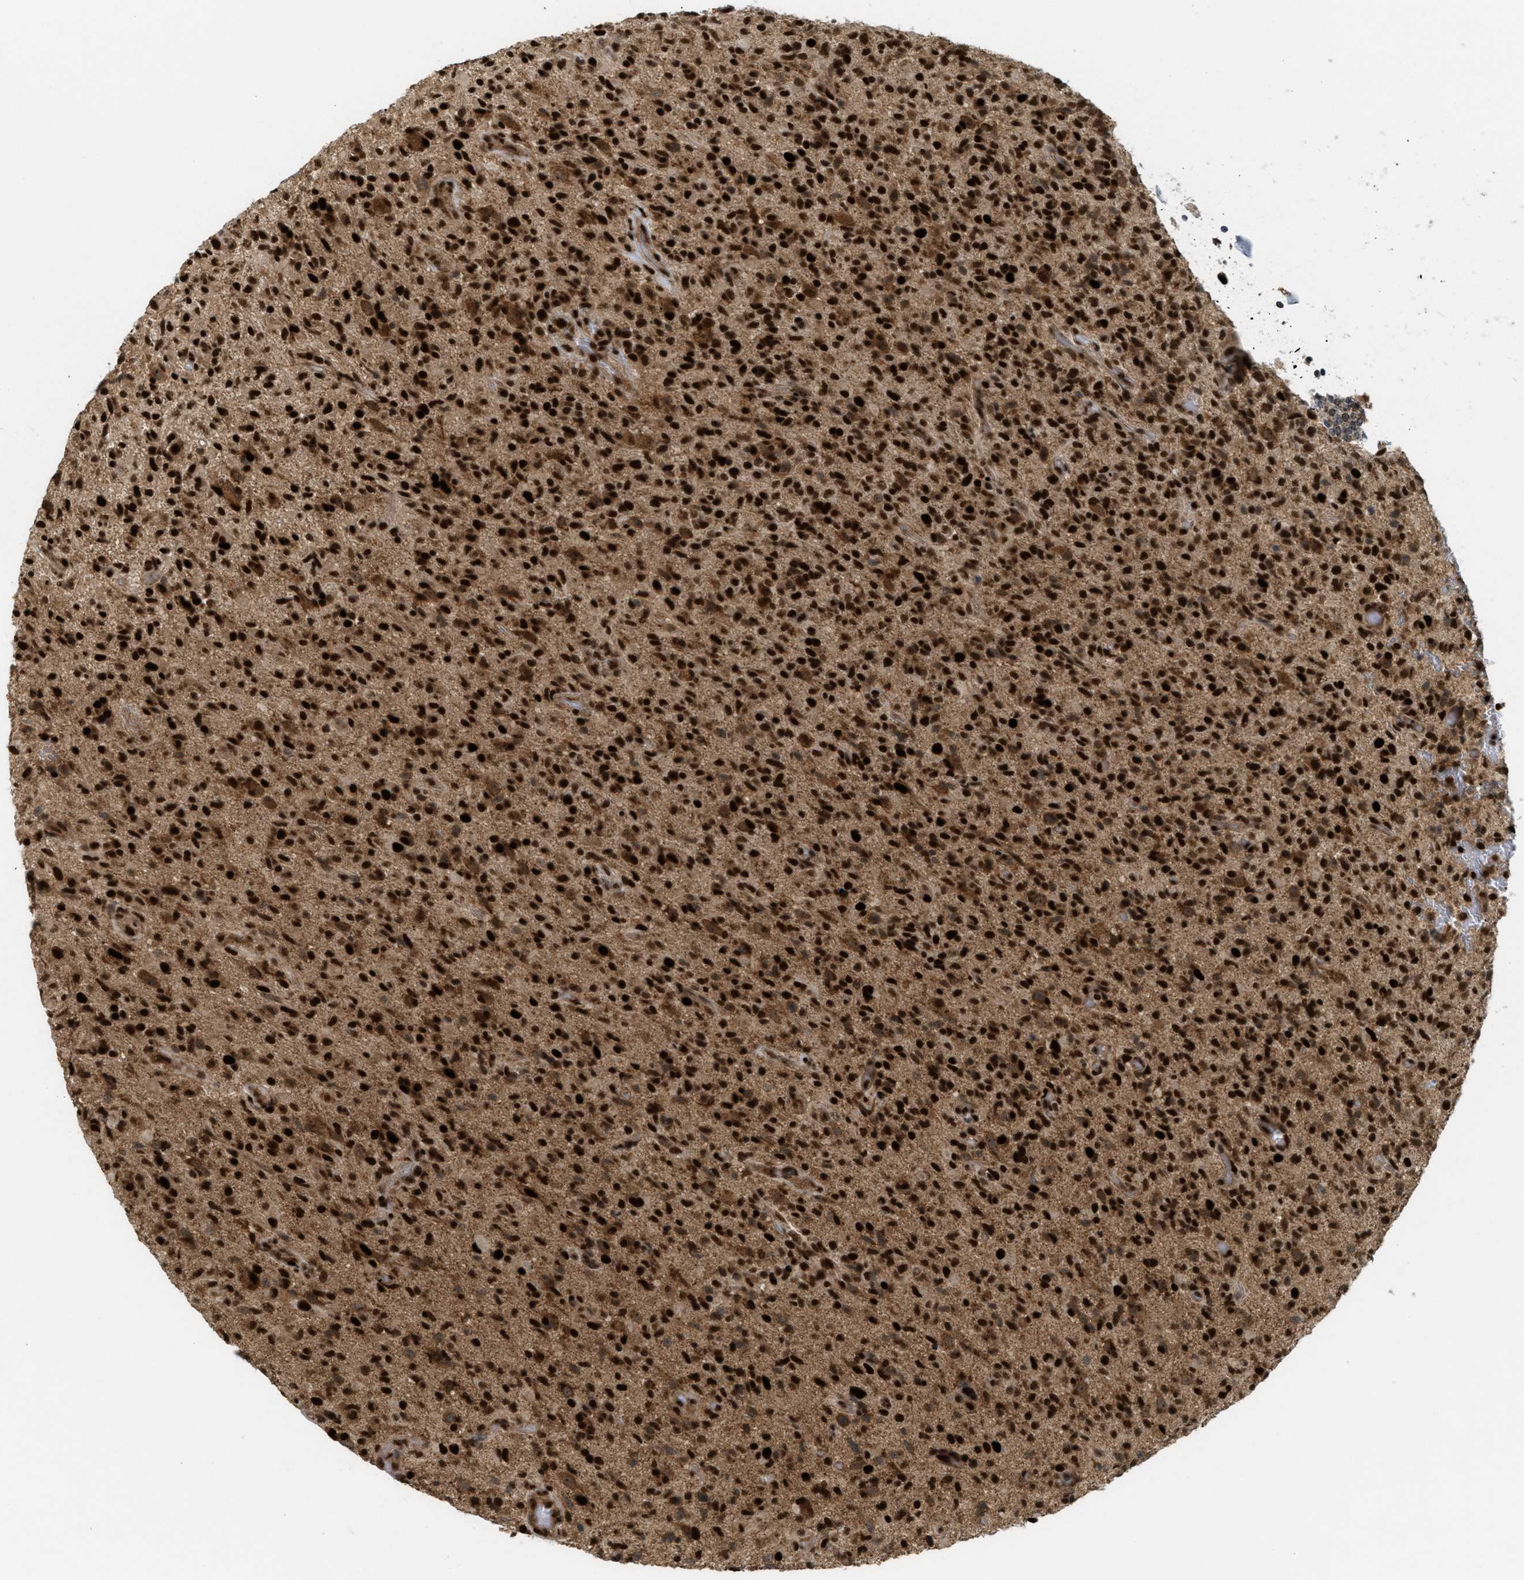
{"staining": {"intensity": "strong", "quantity": ">75%", "location": "cytoplasmic/membranous,nuclear"}, "tissue": "glioma", "cell_type": "Tumor cells", "image_type": "cancer", "snomed": [{"axis": "morphology", "description": "Glioma, malignant, High grade"}, {"axis": "topography", "description": "Brain"}], "caption": "The micrograph demonstrates staining of malignant glioma (high-grade), revealing strong cytoplasmic/membranous and nuclear protein positivity (brown color) within tumor cells.", "gene": "TLK1", "patient": {"sex": "male", "age": 71}}